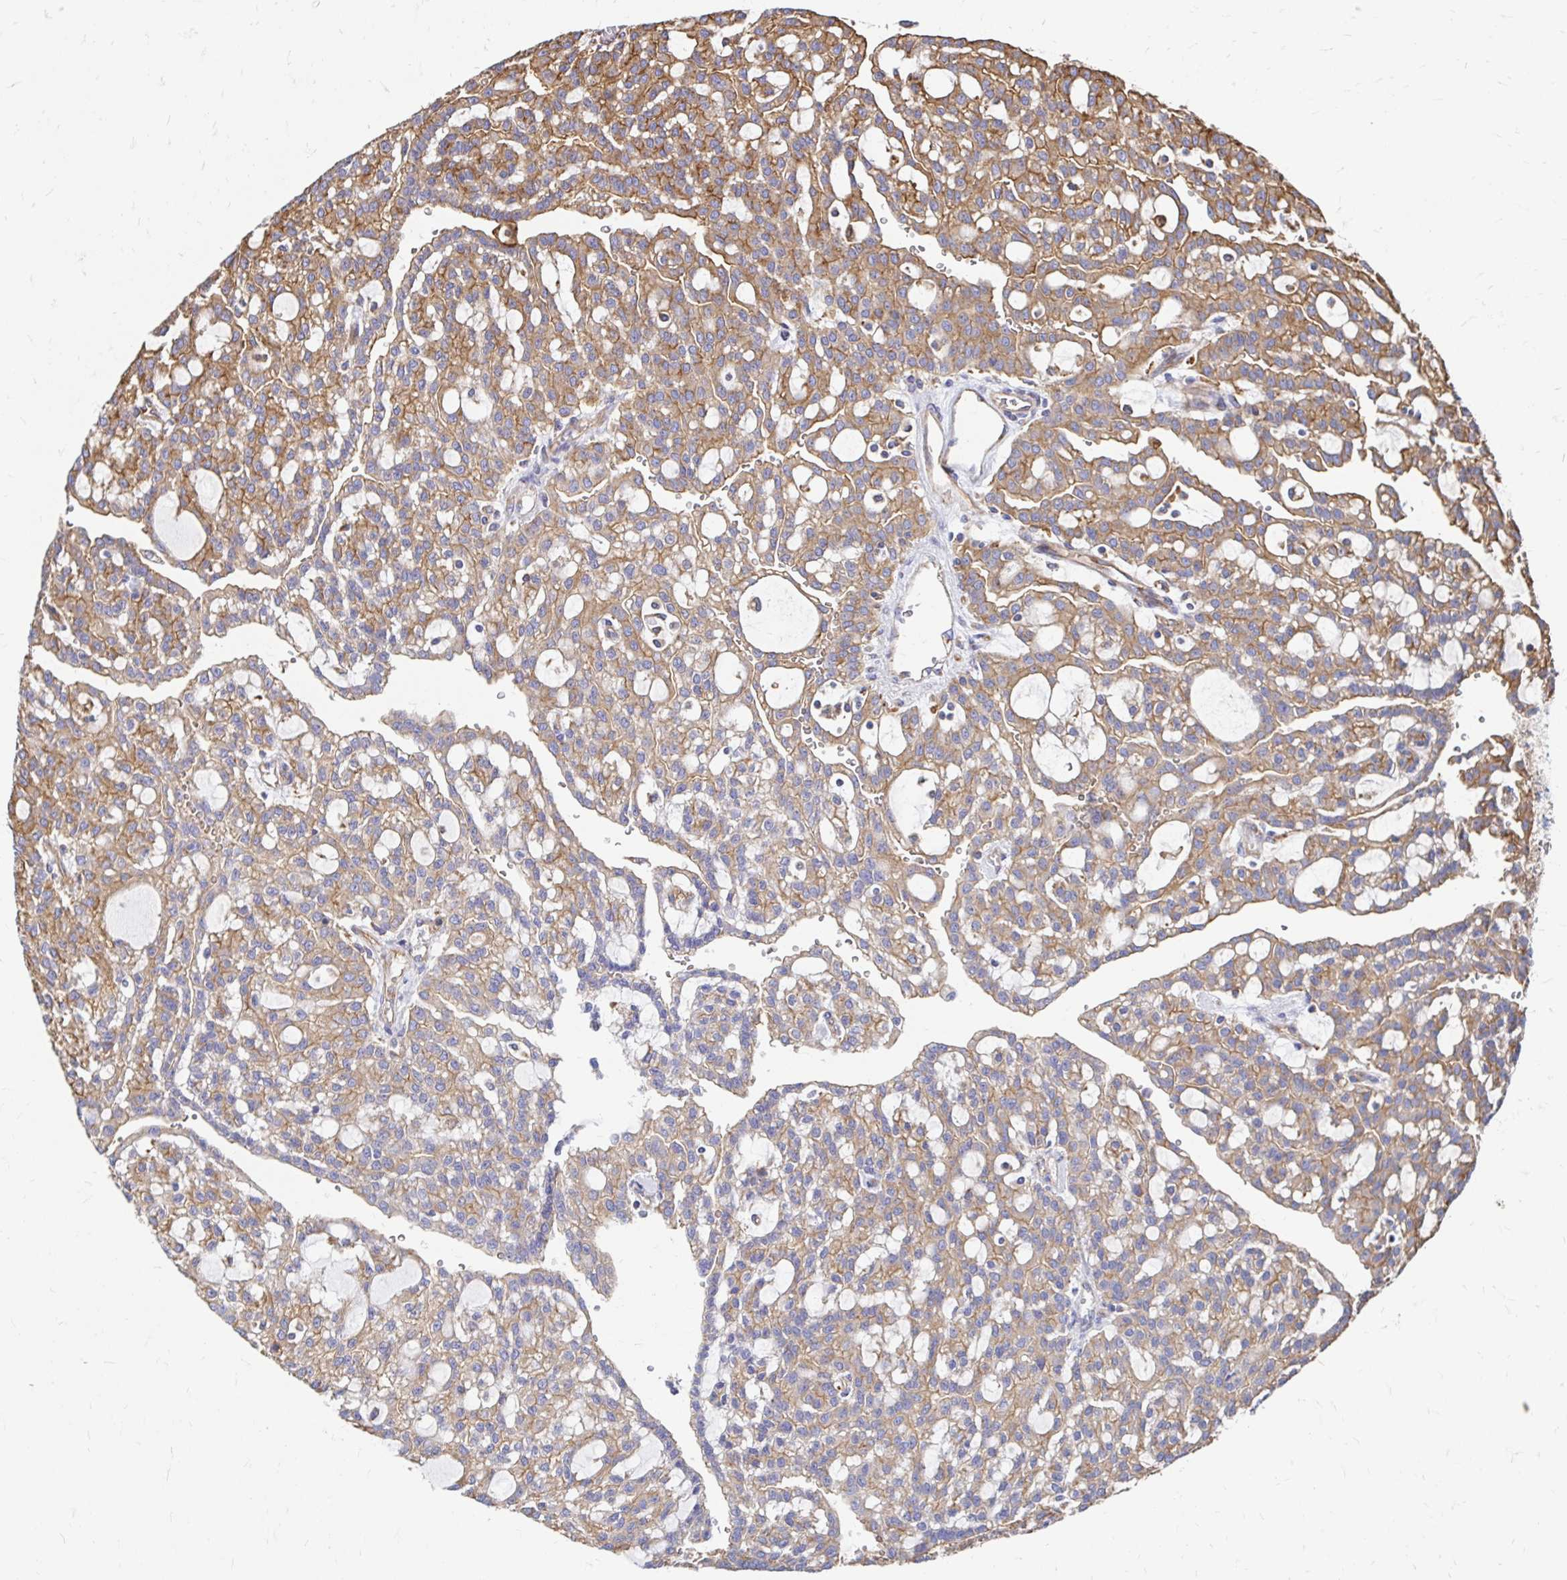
{"staining": {"intensity": "moderate", "quantity": ">75%", "location": "cytoplasmic/membranous"}, "tissue": "renal cancer", "cell_type": "Tumor cells", "image_type": "cancer", "snomed": [{"axis": "morphology", "description": "Adenocarcinoma, NOS"}, {"axis": "topography", "description": "Kidney"}], "caption": "A brown stain highlights moderate cytoplasmic/membranous positivity of a protein in human renal adenocarcinoma tumor cells.", "gene": "CLTC", "patient": {"sex": "male", "age": 63}}